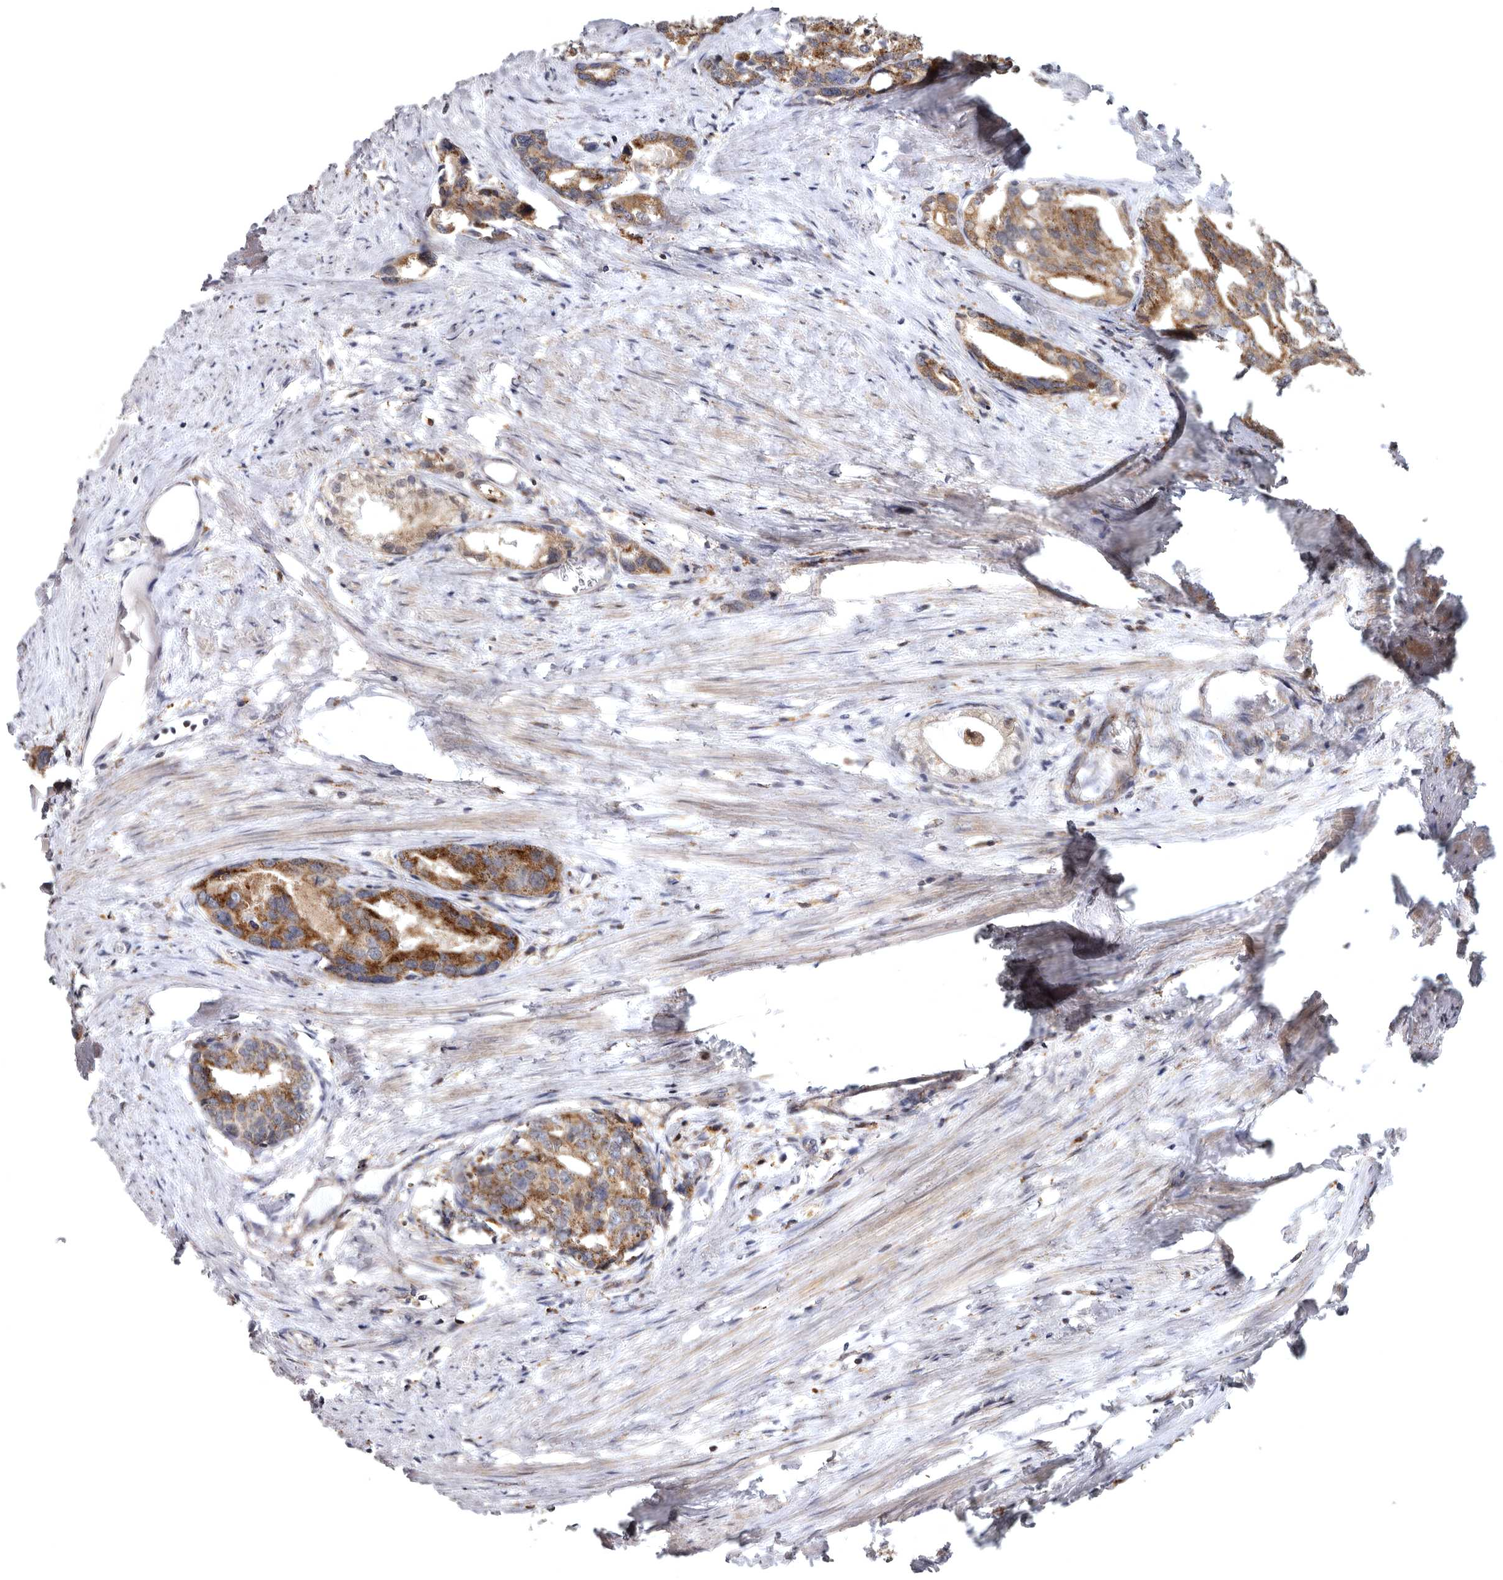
{"staining": {"intensity": "moderate", "quantity": ">75%", "location": "cytoplasmic/membranous"}, "tissue": "prostate cancer", "cell_type": "Tumor cells", "image_type": "cancer", "snomed": [{"axis": "morphology", "description": "Adenocarcinoma, High grade"}, {"axis": "topography", "description": "Prostate"}], "caption": "IHC photomicrograph of human prostate high-grade adenocarcinoma stained for a protein (brown), which reveals medium levels of moderate cytoplasmic/membranous staining in approximately >75% of tumor cells.", "gene": "FGFR4", "patient": {"sex": "male", "age": 50}}